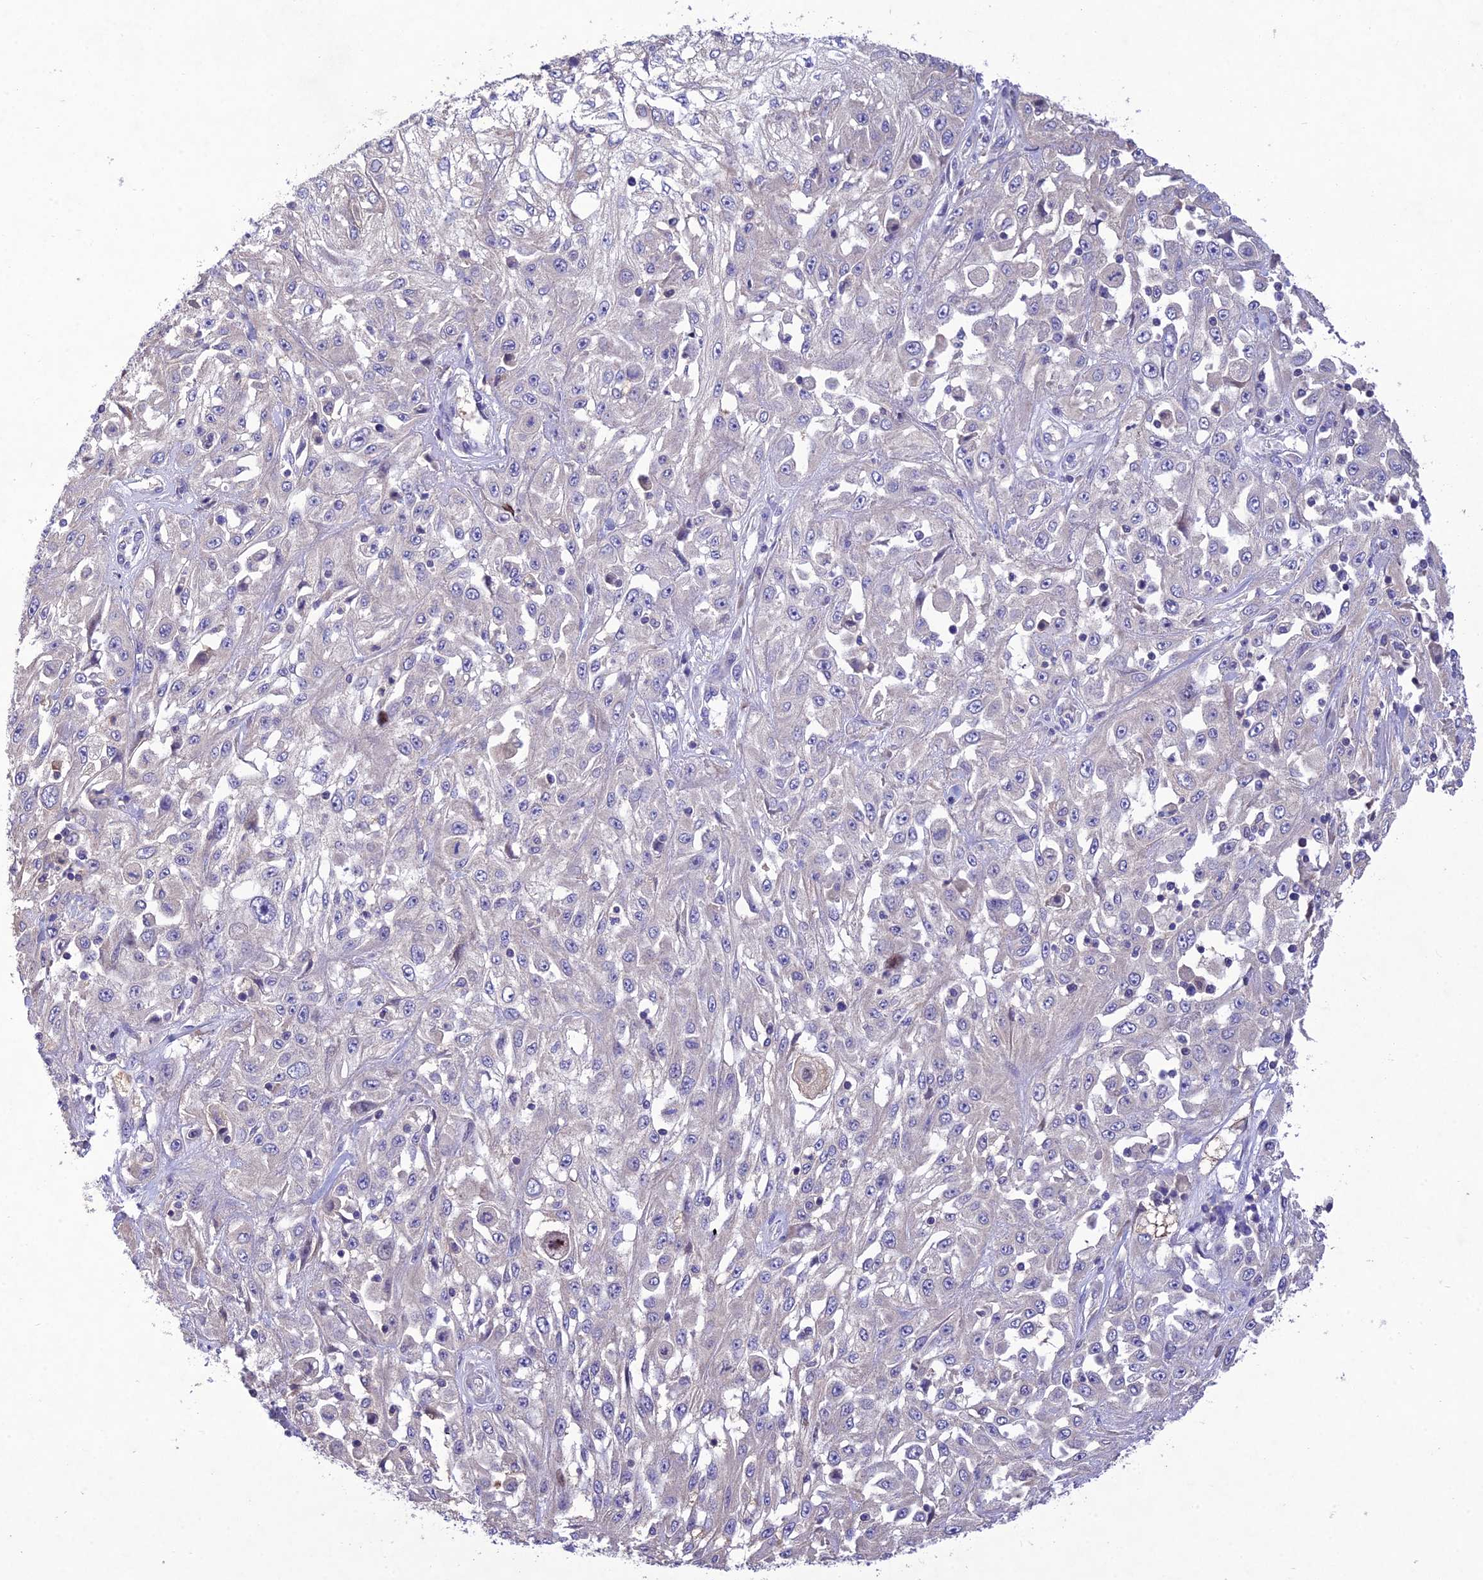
{"staining": {"intensity": "negative", "quantity": "none", "location": "none"}, "tissue": "skin cancer", "cell_type": "Tumor cells", "image_type": "cancer", "snomed": [{"axis": "morphology", "description": "Squamous cell carcinoma, NOS"}, {"axis": "morphology", "description": "Squamous cell carcinoma, metastatic, NOS"}, {"axis": "topography", "description": "Skin"}, {"axis": "topography", "description": "Lymph node"}], "caption": "A micrograph of human skin cancer is negative for staining in tumor cells. The staining is performed using DAB (3,3'-diaminobenzidine) brown chromogen with nuclei counter-stained in using hematoxylin.", "gene": "SNX24", "patient": {"sex": "male", "age": 75}}